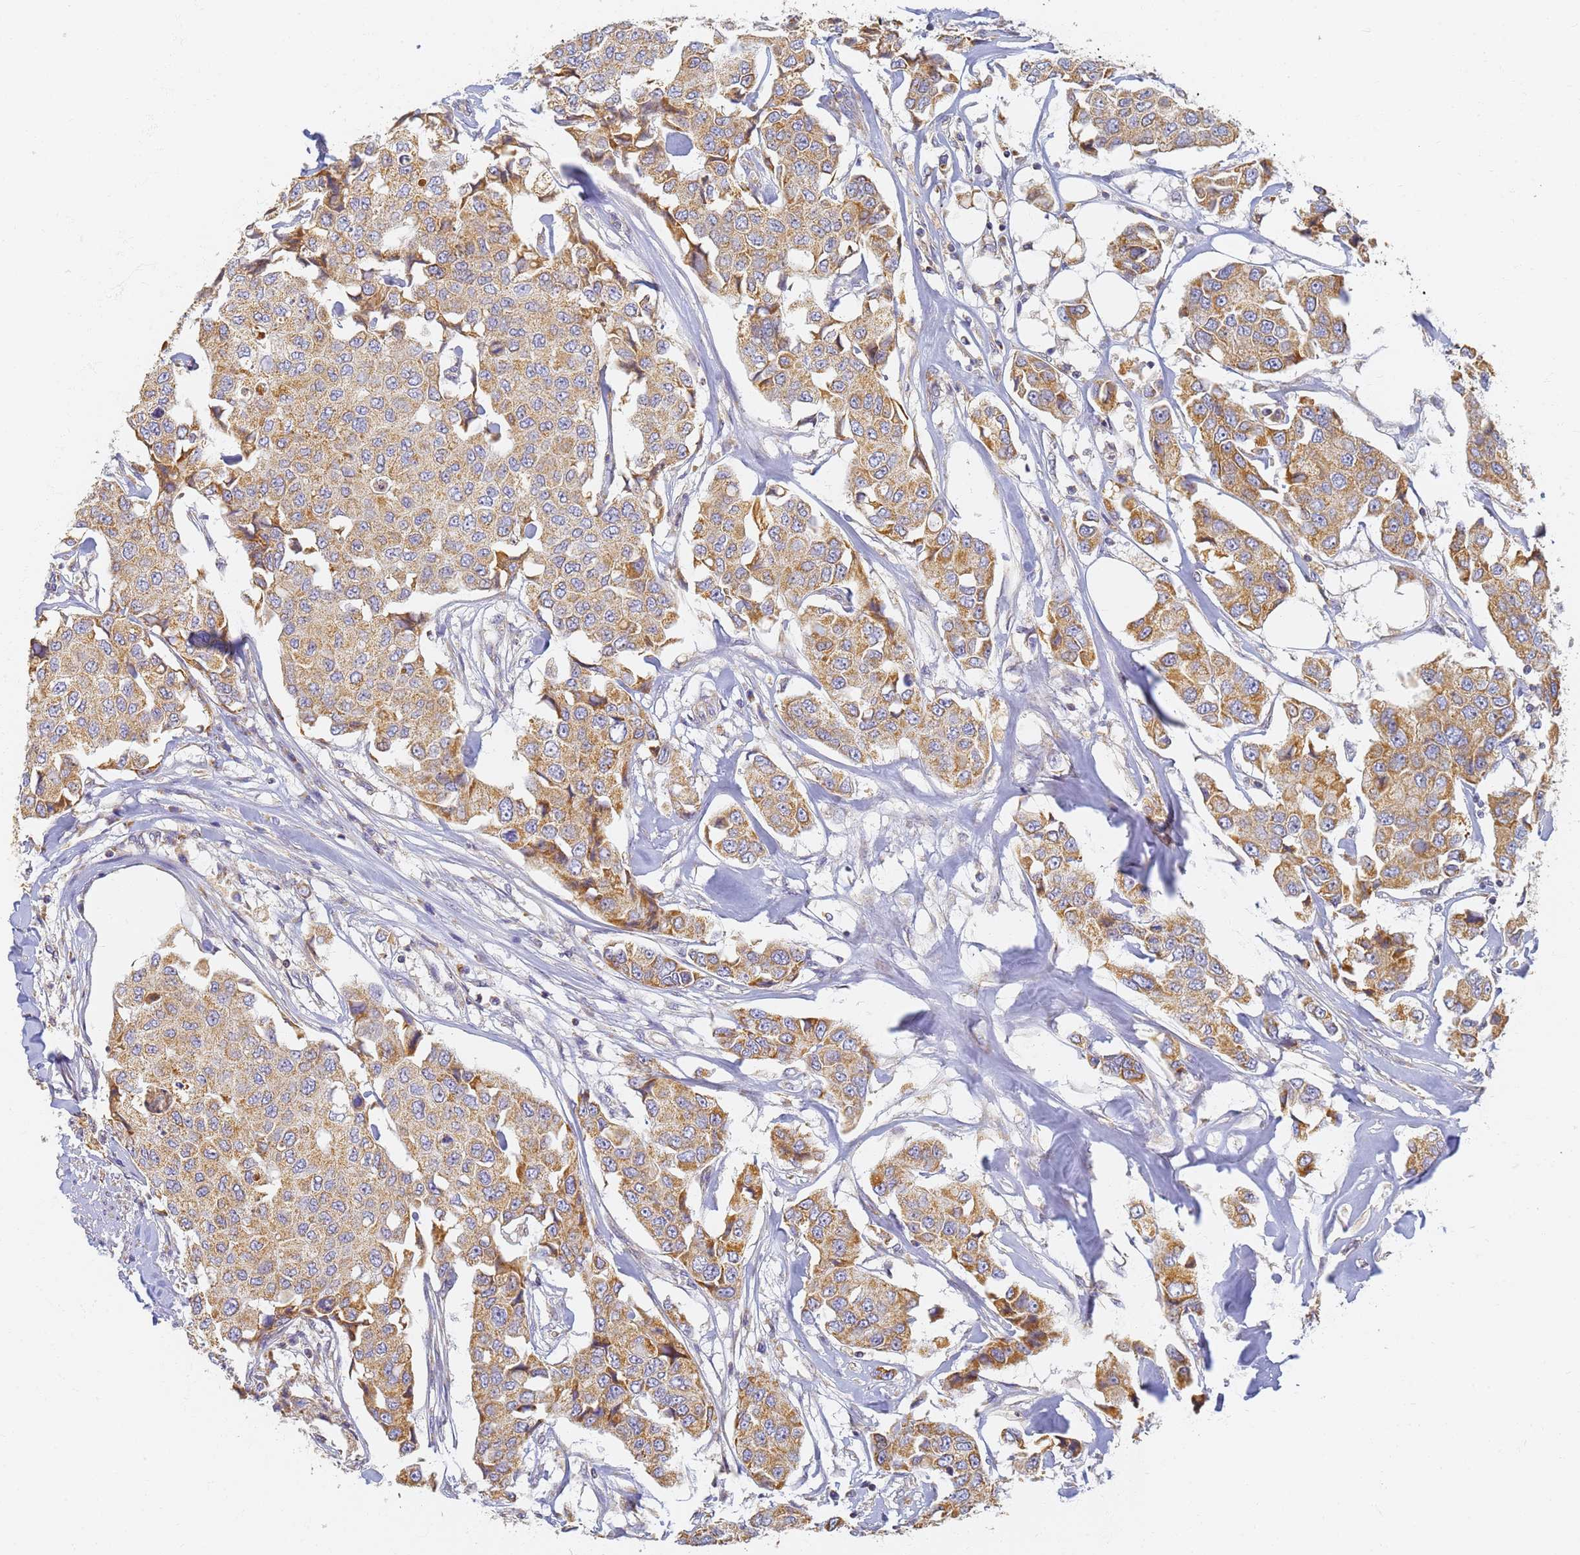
{"staining": {"intensity": "moderate", "quantity": ">75%", "location": "cytoplasmic/membranous"}, "tissue": "breast cancer", "cell_type": "Tumor cells", "image_type": "cancer", "snomed": [{"axis": "morphology", "description": "Duct carcinoma"}, {"axis": "topography", "description": "Breast"}], "caption": "High-power microscopy captured an immunohistochemistry (IHC) image of infiltrating ductal carcinoma (breast), revealing moderate cytoplasmic/membranous expression in about >75% of tumor cells.", "gene": "UTP23", "patient": {"sex": "female", "age": 80}}